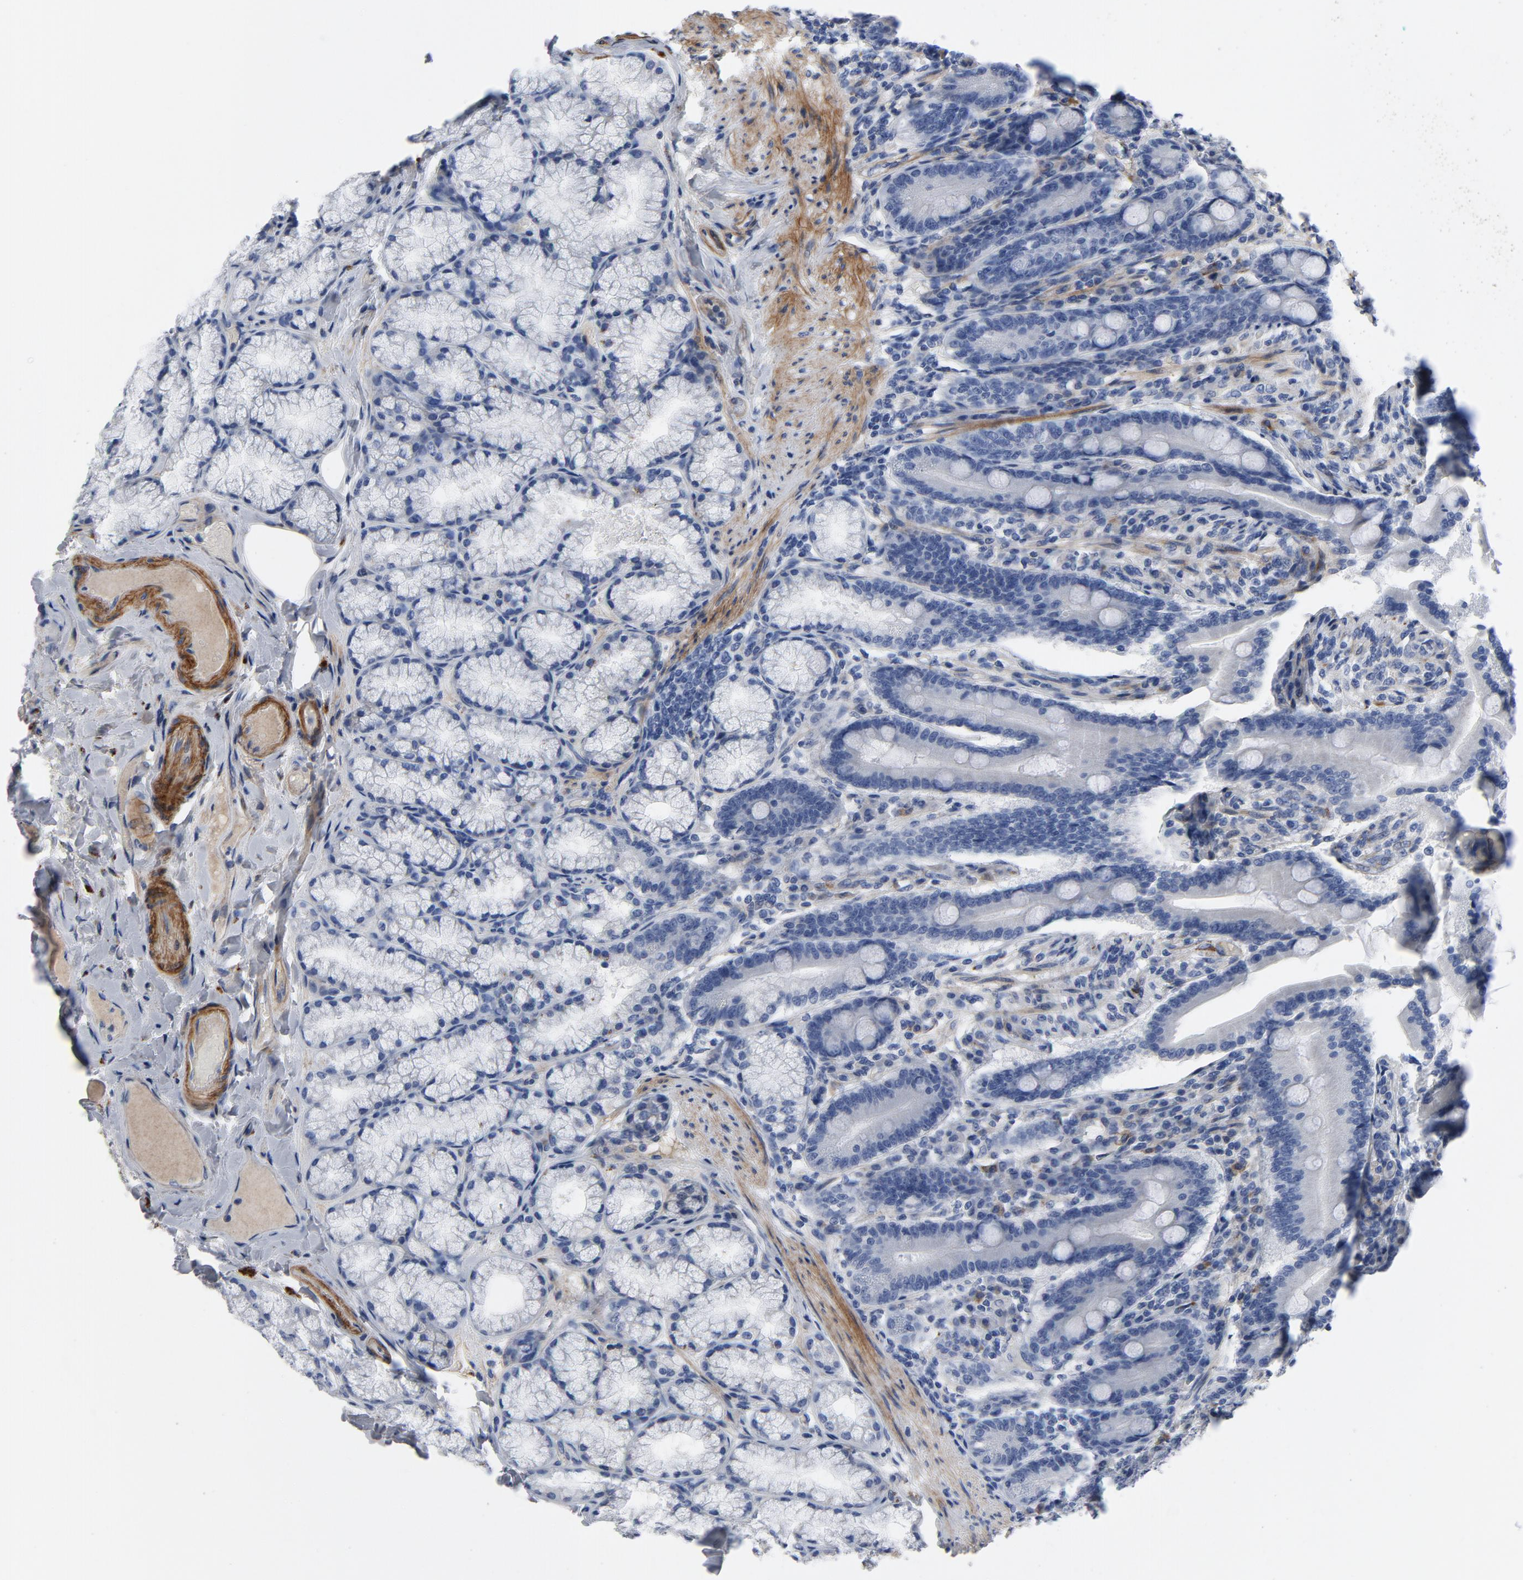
{"staining": {"intensity": "weak", "quantity": "<25%", "location": "cytoplasmic/membranous"}, "tissue": "duodenum", "cell_type": "Glandular cells", "image_type": "normal", "snomed": [{"axis": "morphology", "description": "Normal tissue, NOS"}, {"axis": "topography", "description": "Duodenum"}], "caption": "Immunohistochemistry (IHC) of normal human duodenum demonstrates no staining in glandular cells.", "gene": "LAMC1", "patient": {"sex": "female", "age": 64}}